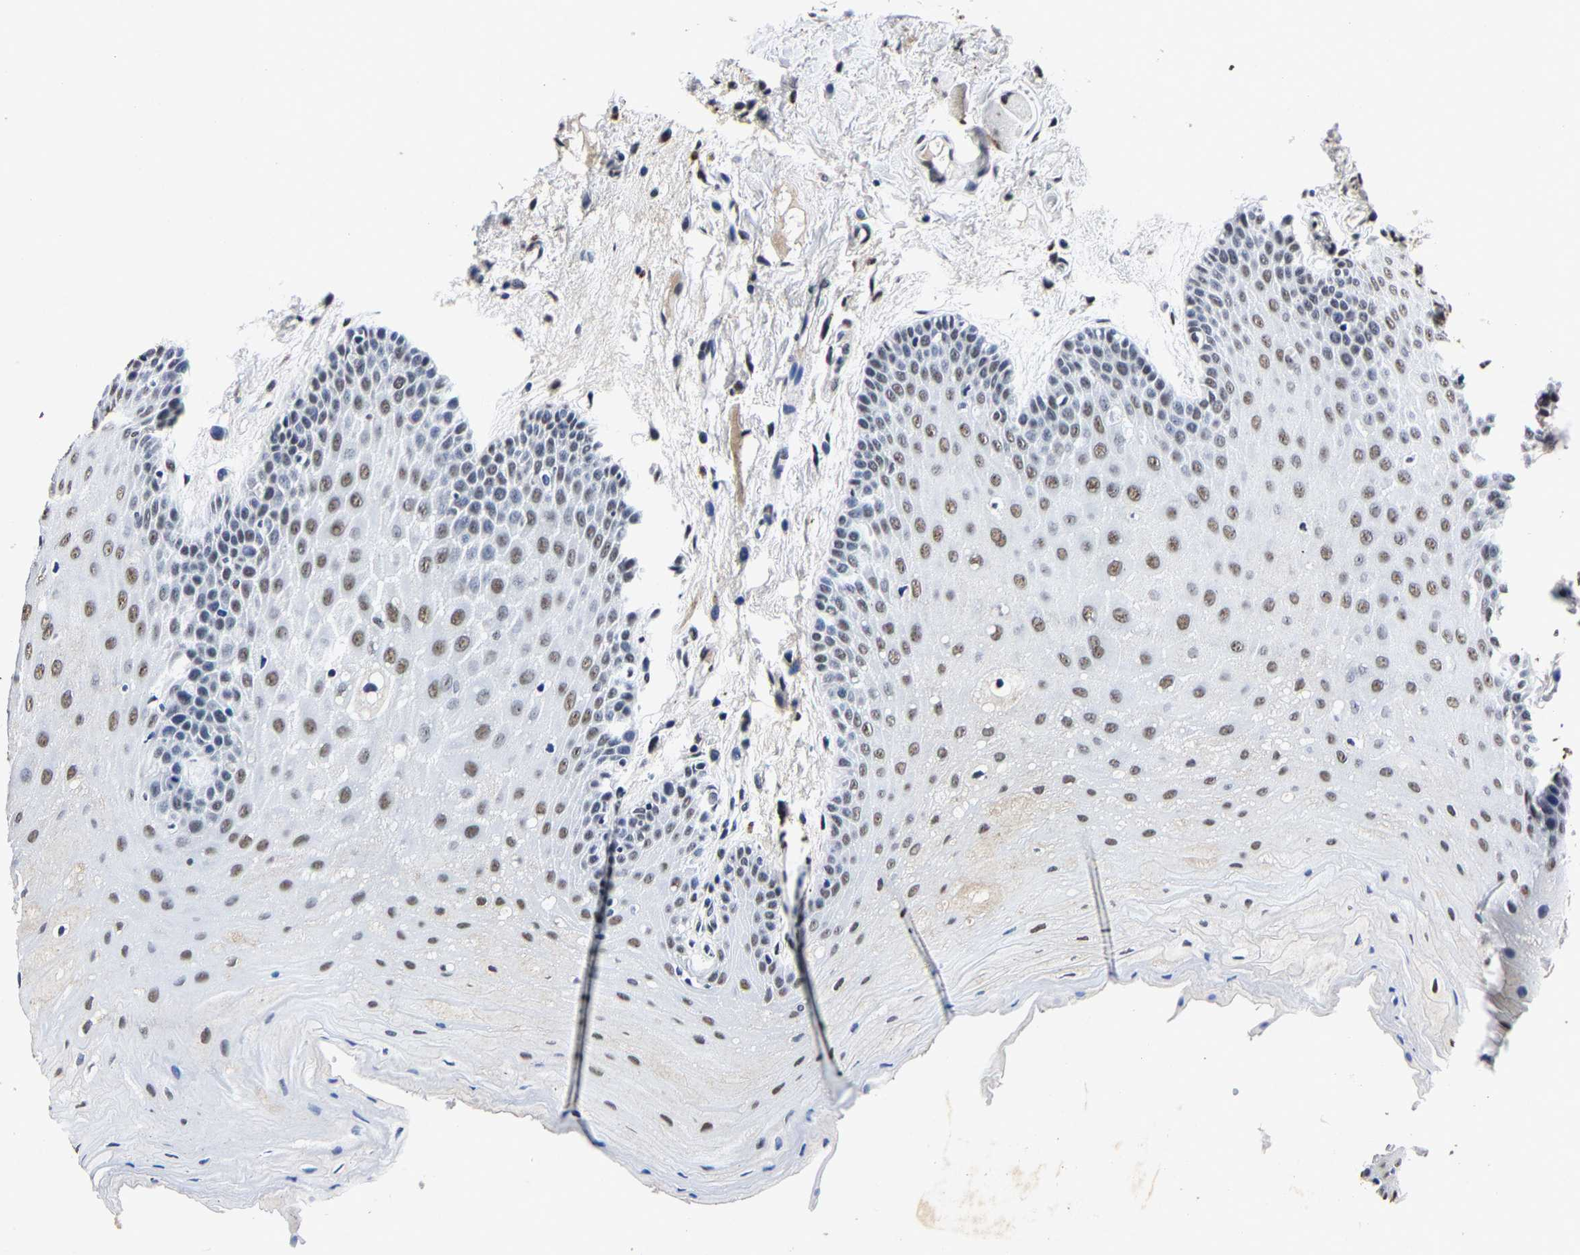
{"staining": {"intensity": "weak", "quantity": "25%-75%", "location": "nuclear"}, "tissue": "oral mucosa", "cell_type": "Squamous epithelial cells", "image_type": "normal", "snomed": [{"axis": "morphology", "description": "Normal tissue, NOS"}, {"axis": "morphology", "description": "Squamous cell carcinoma, NOS"}, {"axis": "topography", "description": "Oral tissue"}, {"axis": "topography", "description": "Head-Neck"}], "caption": "This is a histology image of IHC staining of normal oral mucosa, which shows weak positivity in the nuclear of squamous epithelial cells.", "gene": "RBM45", "patient": {"sex": "male", "age": 71}}